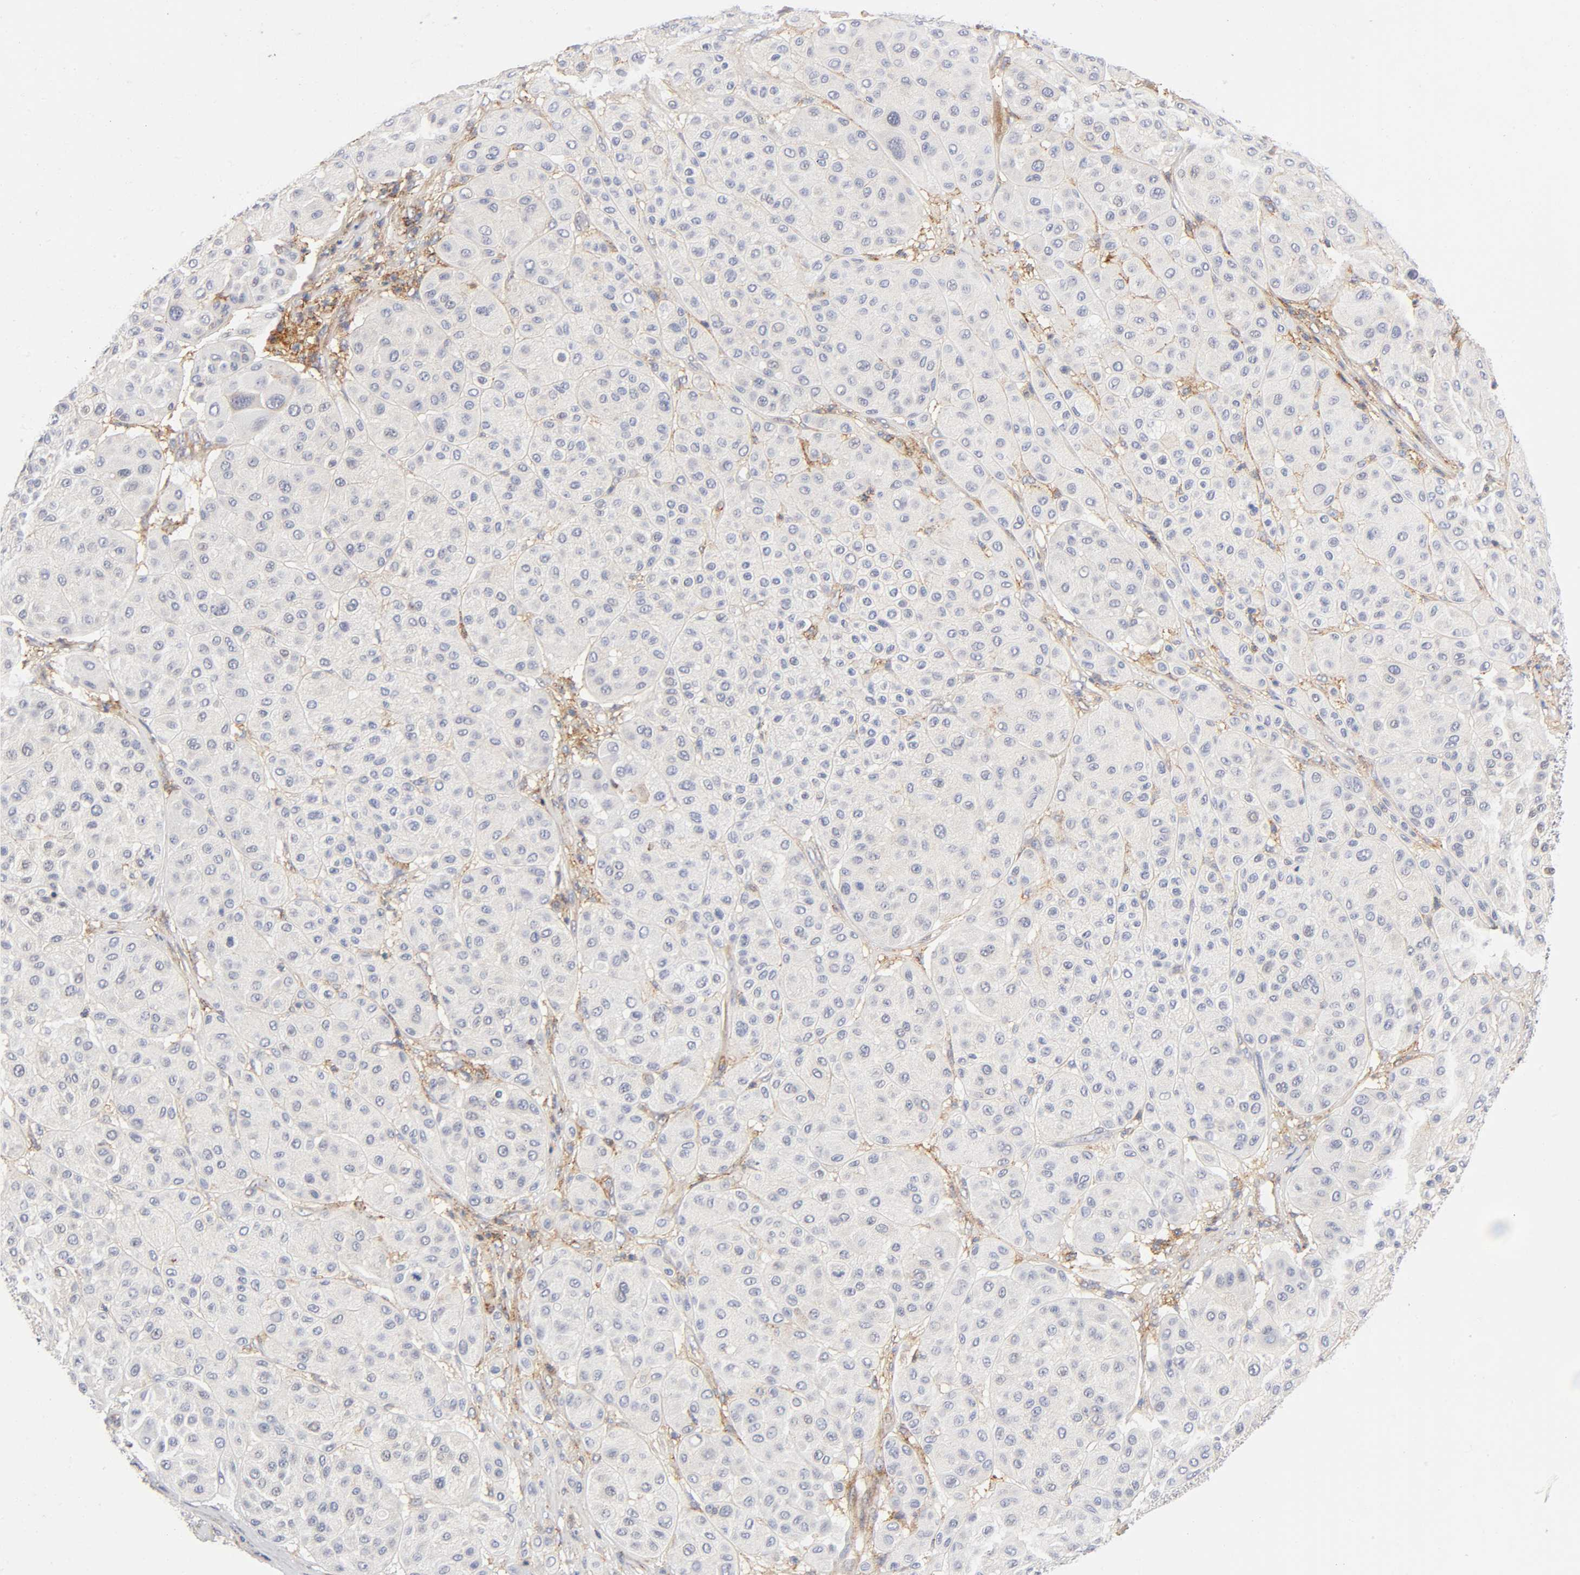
{"staining": {"intensity": "negative", "quantity": "none", "location": "none"}, "tissue": "melanoma", "cell_type": "Tumor cells", "image_type": "cancer", "snomed": [{"axis": "morphology", "description": "Normal tissue, NOS"}, {"axis": "morphology", "description": "Malignant melanoma, Metastatic site"}, {"axis": "topography", "description": "Skin"}], "caption": "Tumor cells are negative for protein expression in human melanoma. (DAB immunohistochemistry (IHC) visualized using brightfield microscopy, high magnification).", "gene": "ANXA7", "patient": {"sex": "male", "age": 41}}